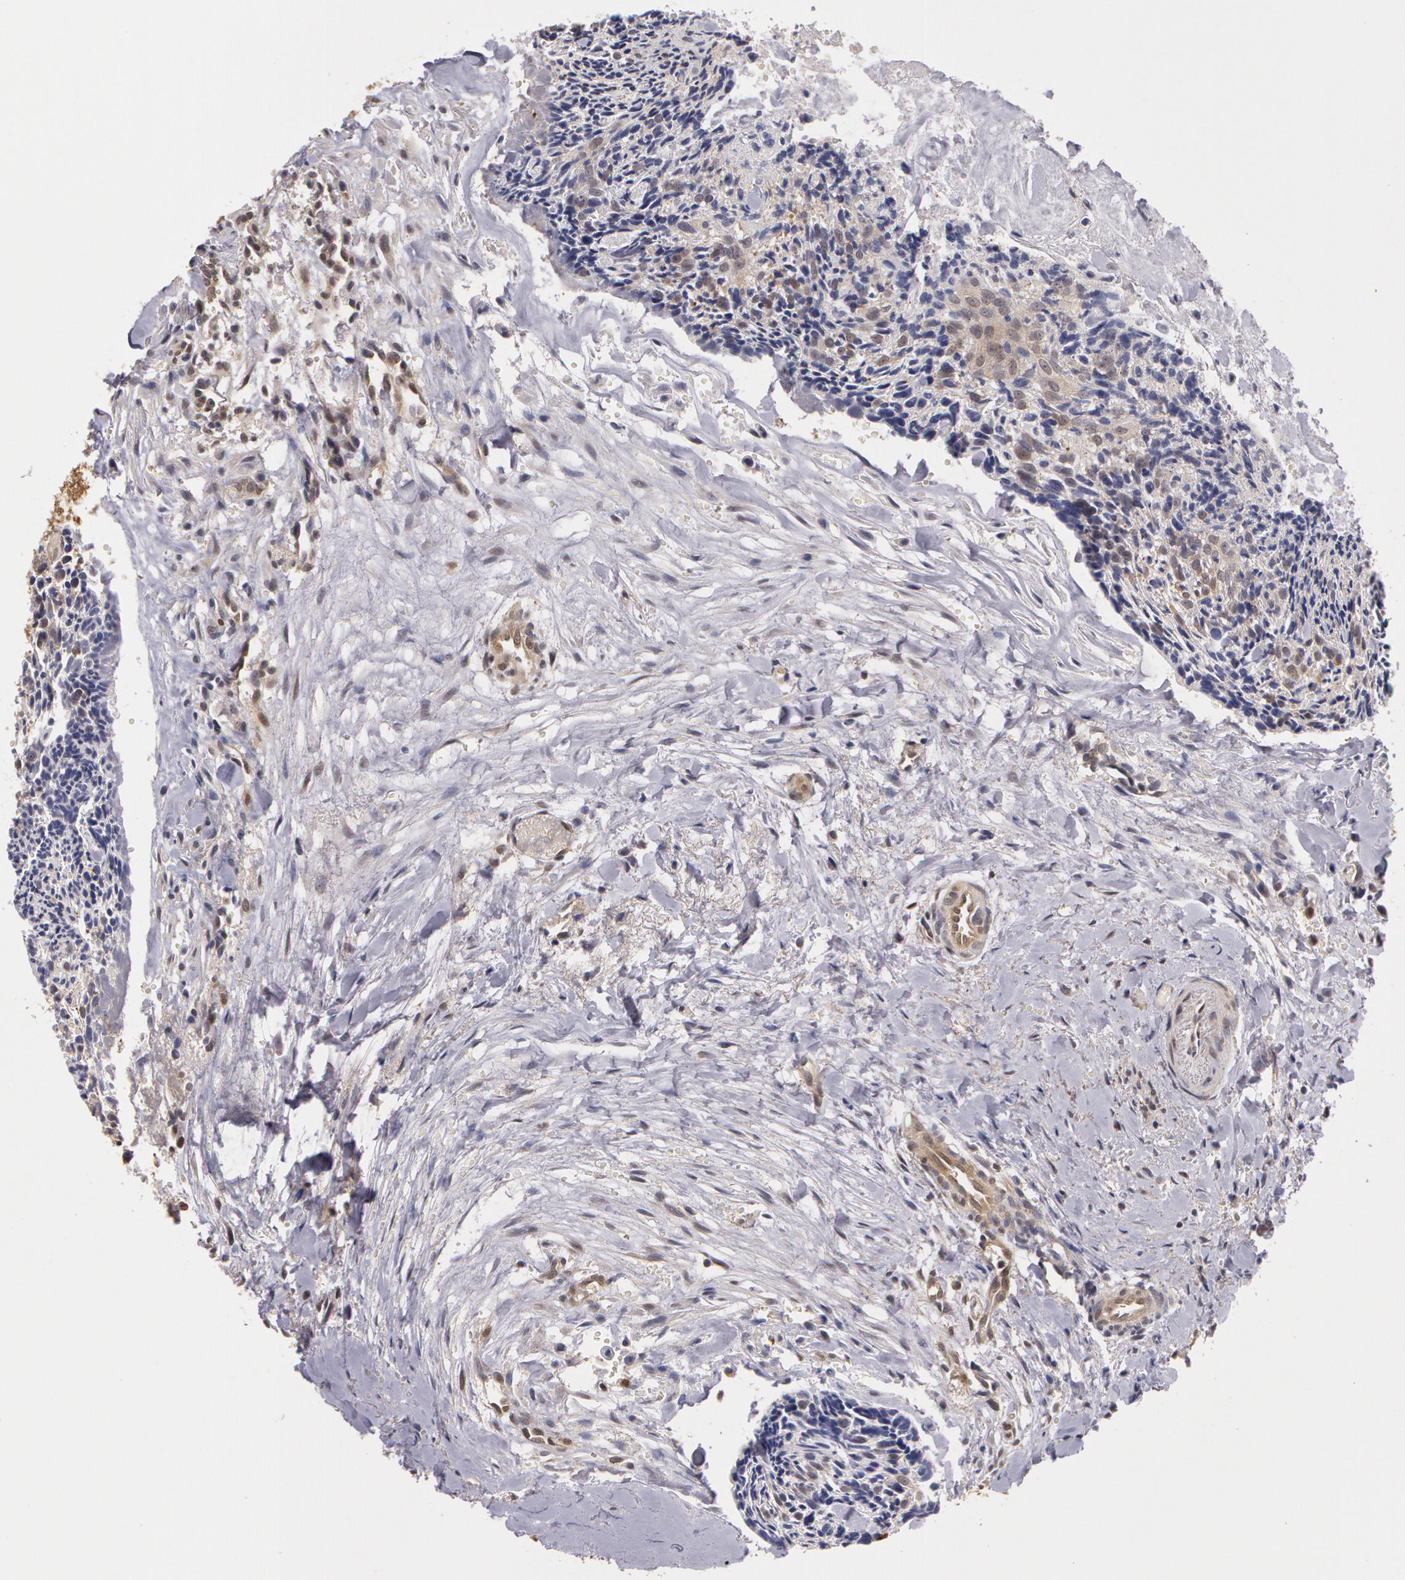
{"staining": {"intensity": "weak", "quantity": "<25%", "location": "cytoplasmic/membranous"}, "tissue": "head and neck cancer", "cell_type": "Tumor cells", "image_type": "cancer", "snomed": [{"axis": "morphology", "description": "Squamous cell carcinoma, NOS"}, {"axis": "topography", "description": "Salivary gland"}, {"axis": "topography", "description": "Head-Neck"}], "caption": "A histopathology image of human head and neck cancer (squamous cell carcinoma) is negative for staining in tumor cells.", "gene": "AHSA1", "patient": {"sex": "male", "age": 70}}